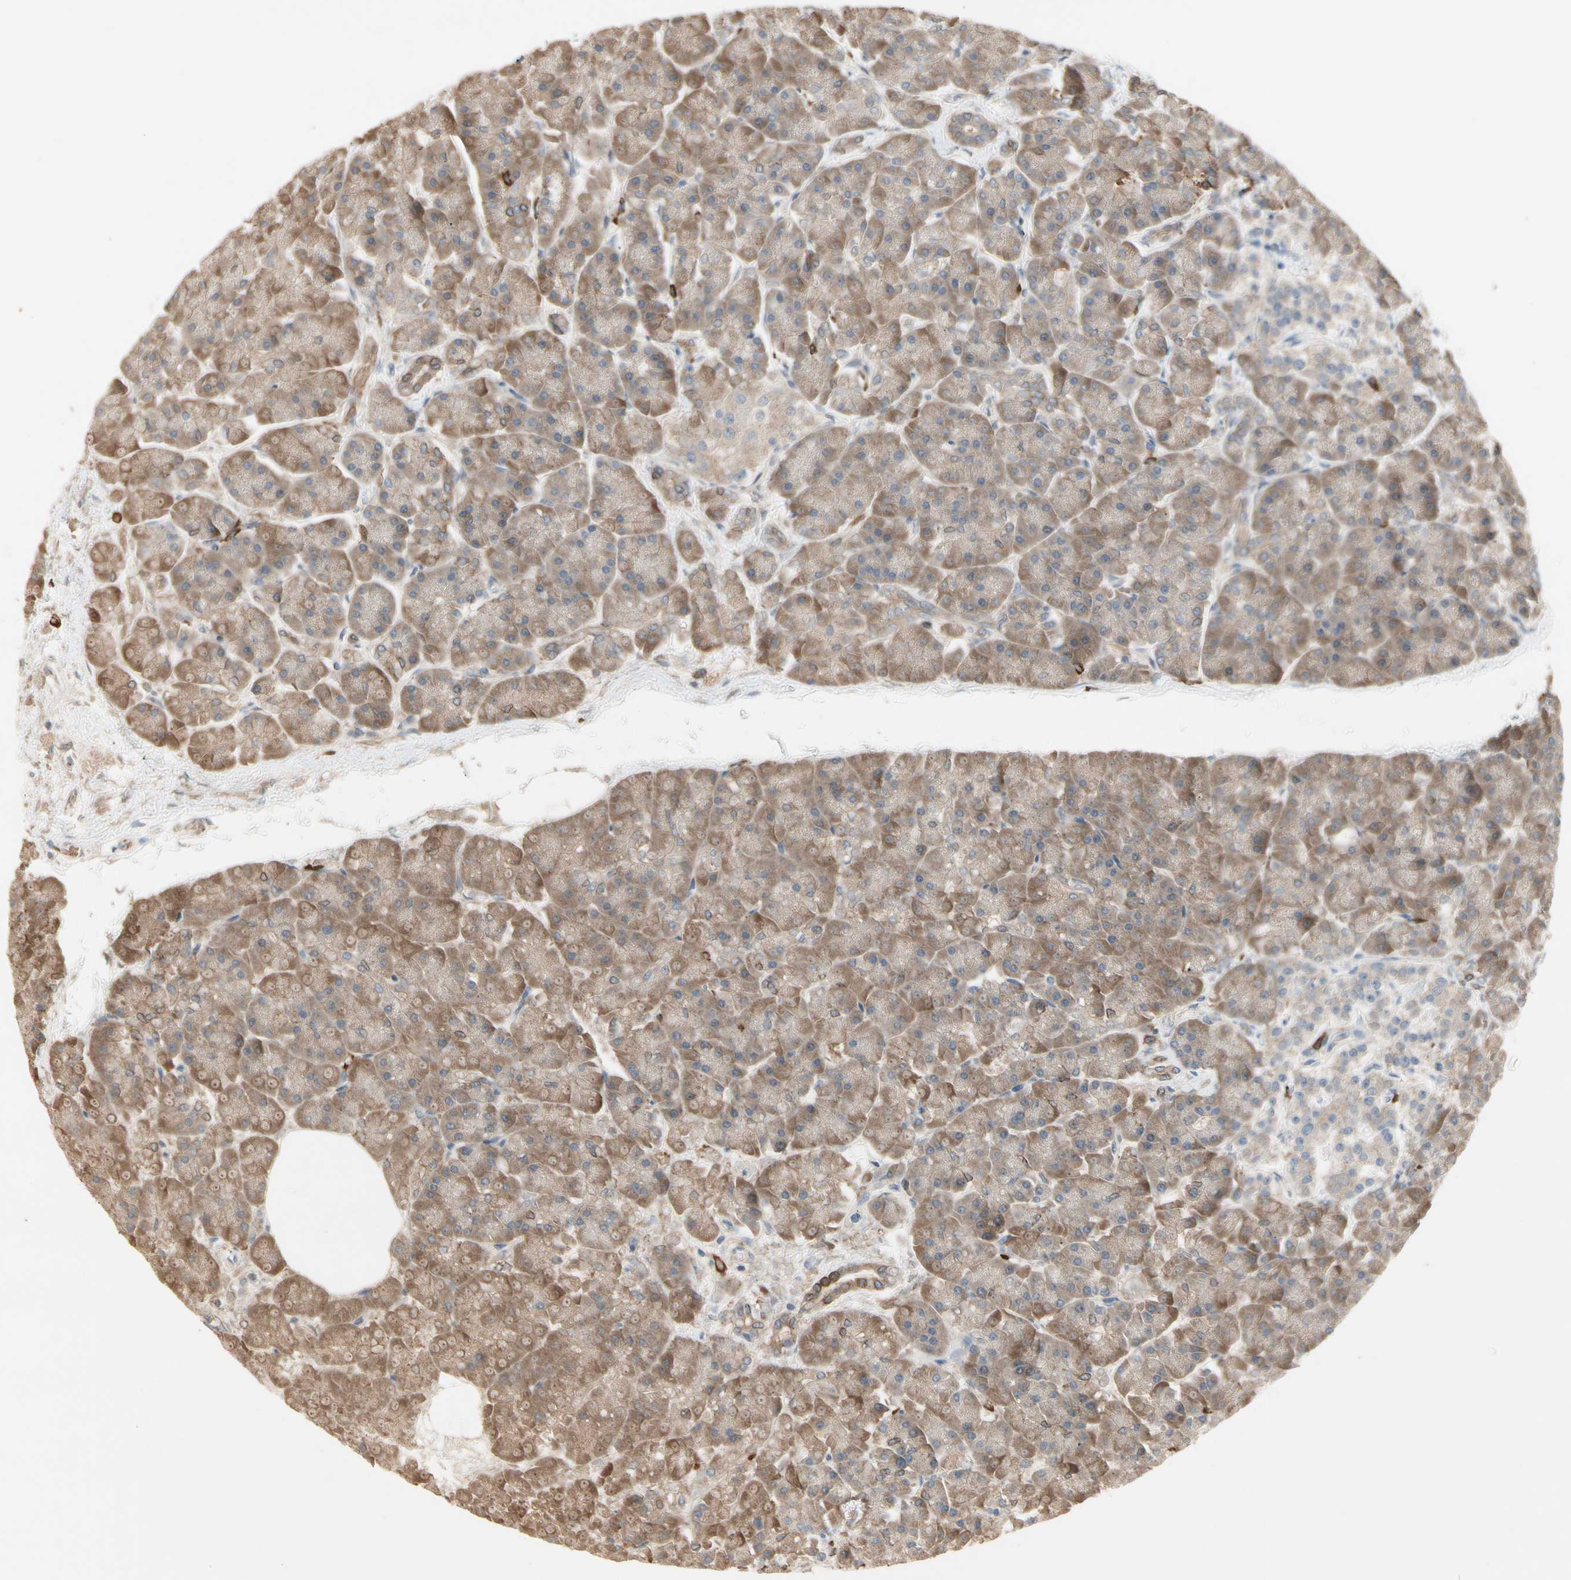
{"staining": {"intensity": "moderate", "quantity": ">75%", "location": "cytoplasmic/membranous"}, "tissue": "pancreas", "cell_type": "Exocrine glandular cells", "image_type": "normal", "snomed": [{"axis": "morphology", "description": "Normal tissue, NOS"}, {"axis": "topography", "description": "Pancreas"}], "caption": "A high-resolution micrograph shows immunohistochemistry staining of benign pancreas, which demonstrates moderate cytoplasmic/membranous staining in approximately >75% of exocrine glandular cells. (brown staining indicates protein expression, while blue staining denotes nuclei).", "gene": "ATG4C", "patient": {"sex": "female", "age": 70}}